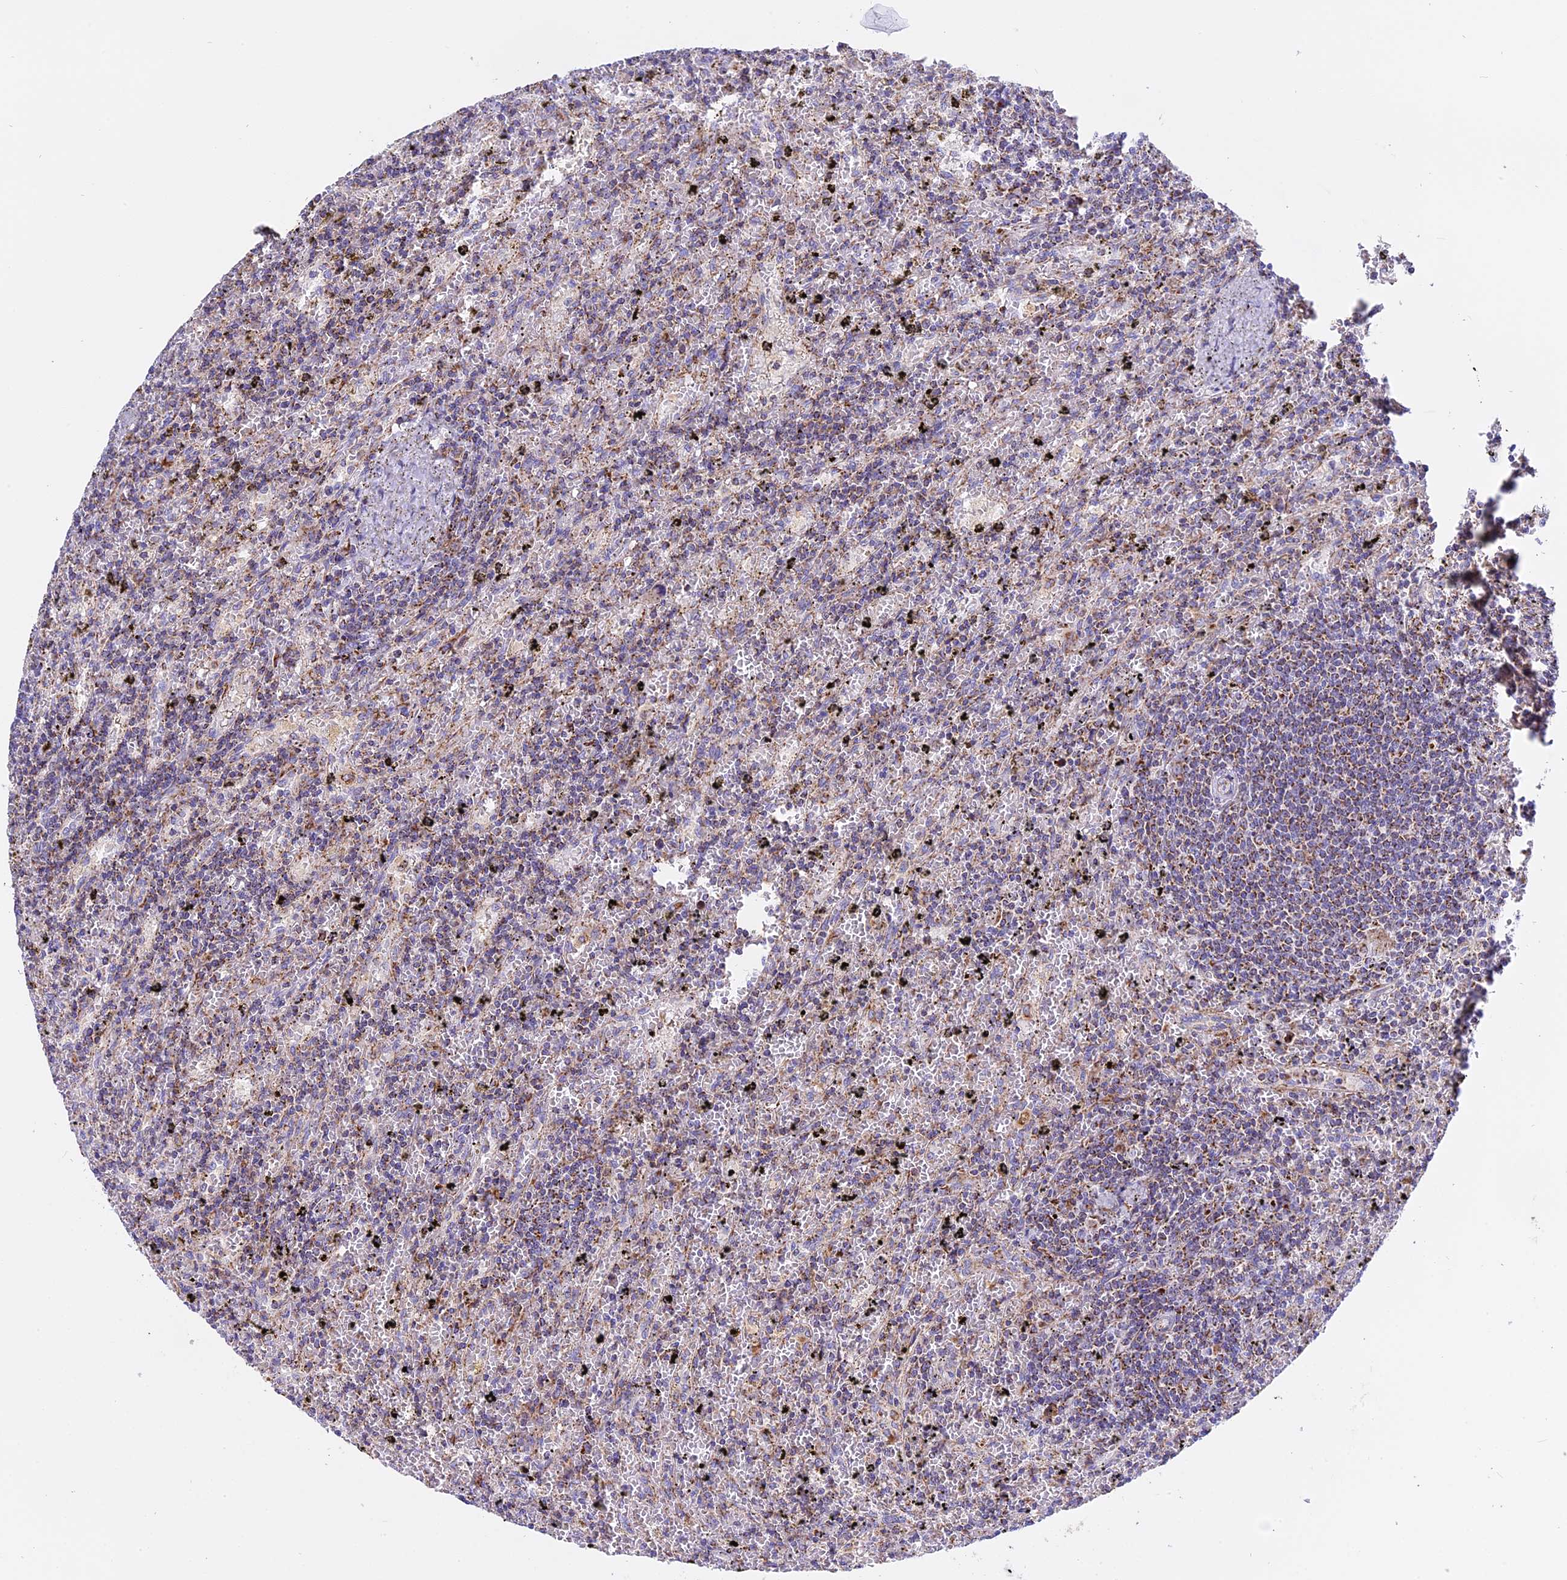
{"staining": {"intensity": "weak", "quantity": "<25%", "location": "cytoplasmic/membranous"}, "tissue": "lymphoma", "cell_type": "Tumor cells", "image_type": "cancer", "snomed": [{"axis": "morphology", "description": "Malignant lymphoma, non-Hodgkin's type, Low grade"}, {"axis": "topography", "description": "Spleen"}], "caption": "A histopathology image of human low-grade malignant lymphoma, non-Hodgkin's type is negative for staining in tumor cells.", "gene": "MRPS34", "patient": {"sex": "male", "age": 76}}